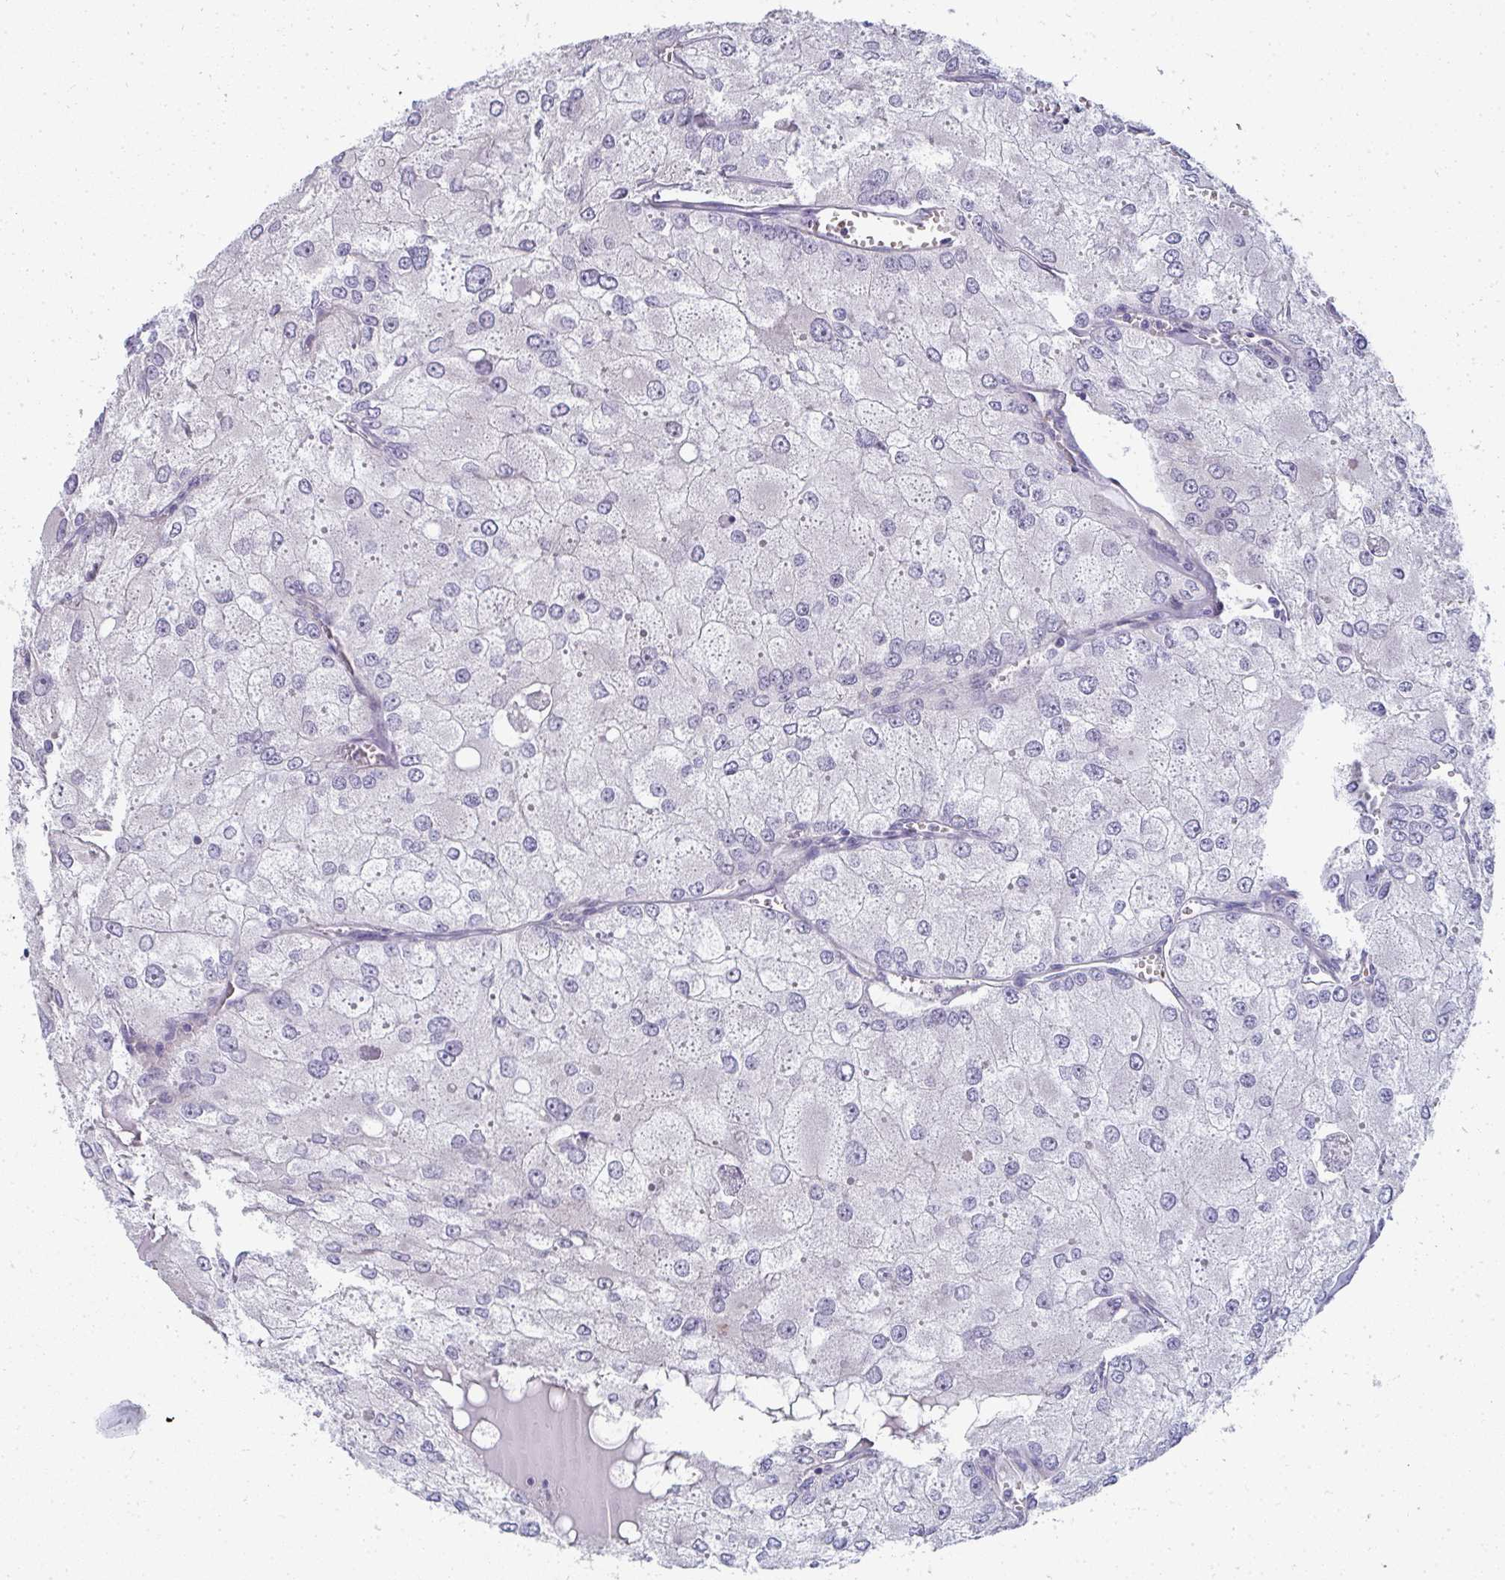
{"staining": {"intensity": "negative", "quantity": "none", "location": "none"}, "tissue": "renal cancer", "cell_type": "Tumor cells", "image_type": "cancer", "snomed": [{"axis": "morphology", "description": "Adenocarcinoma, NOS"}, {"axis": "topography", "description": "Kidney"}], "caption": "Renal adenocarcinoma stained for a protein using IHC displays no staining tumor cells.", "gene": "SHB", "patient": {"sex": "female", "age": 70}}